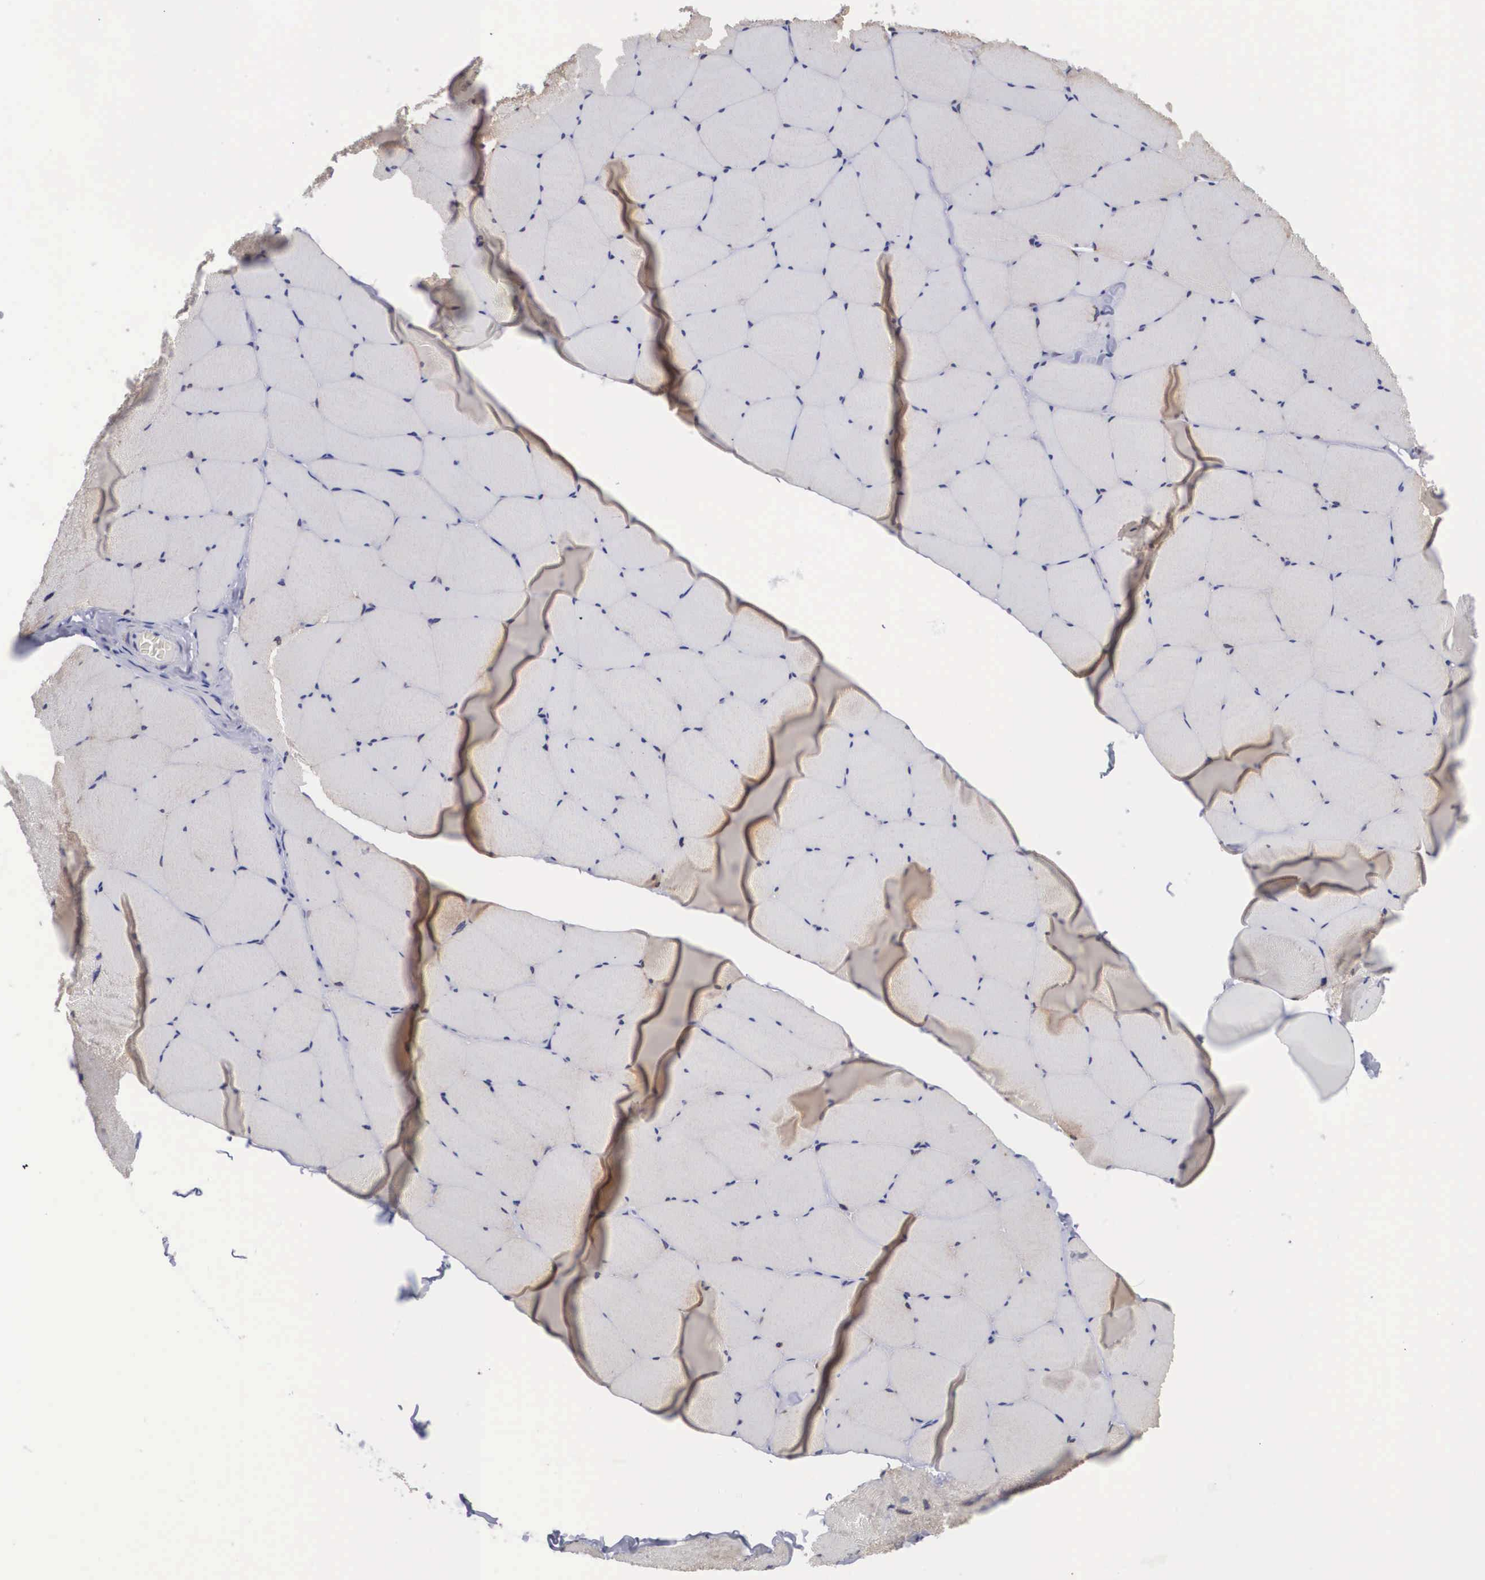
{"staining": {"intensity": "moderate", "quantity": "25%-75%", "location": "cytoplasmic/membranous"}, "tissue": "skeletal muscle", "cell_type": "Myocytes", "image_type": "normal", "snomed": [{"axis": "morphology", "description": "Normal tissue, NOS"}, {"axis": "topography", "description": "Skeletal muscle"}, {"axis": "topography", "description": "Salivary gland"}], "caption": "Protein staining of benign skeletal muscle shows moderate cytoplasmic/membranous expression in approximately 25%-75% of myocytes.", "gene": "SOX11", "patient": {"sex": "male", "age": 62}}